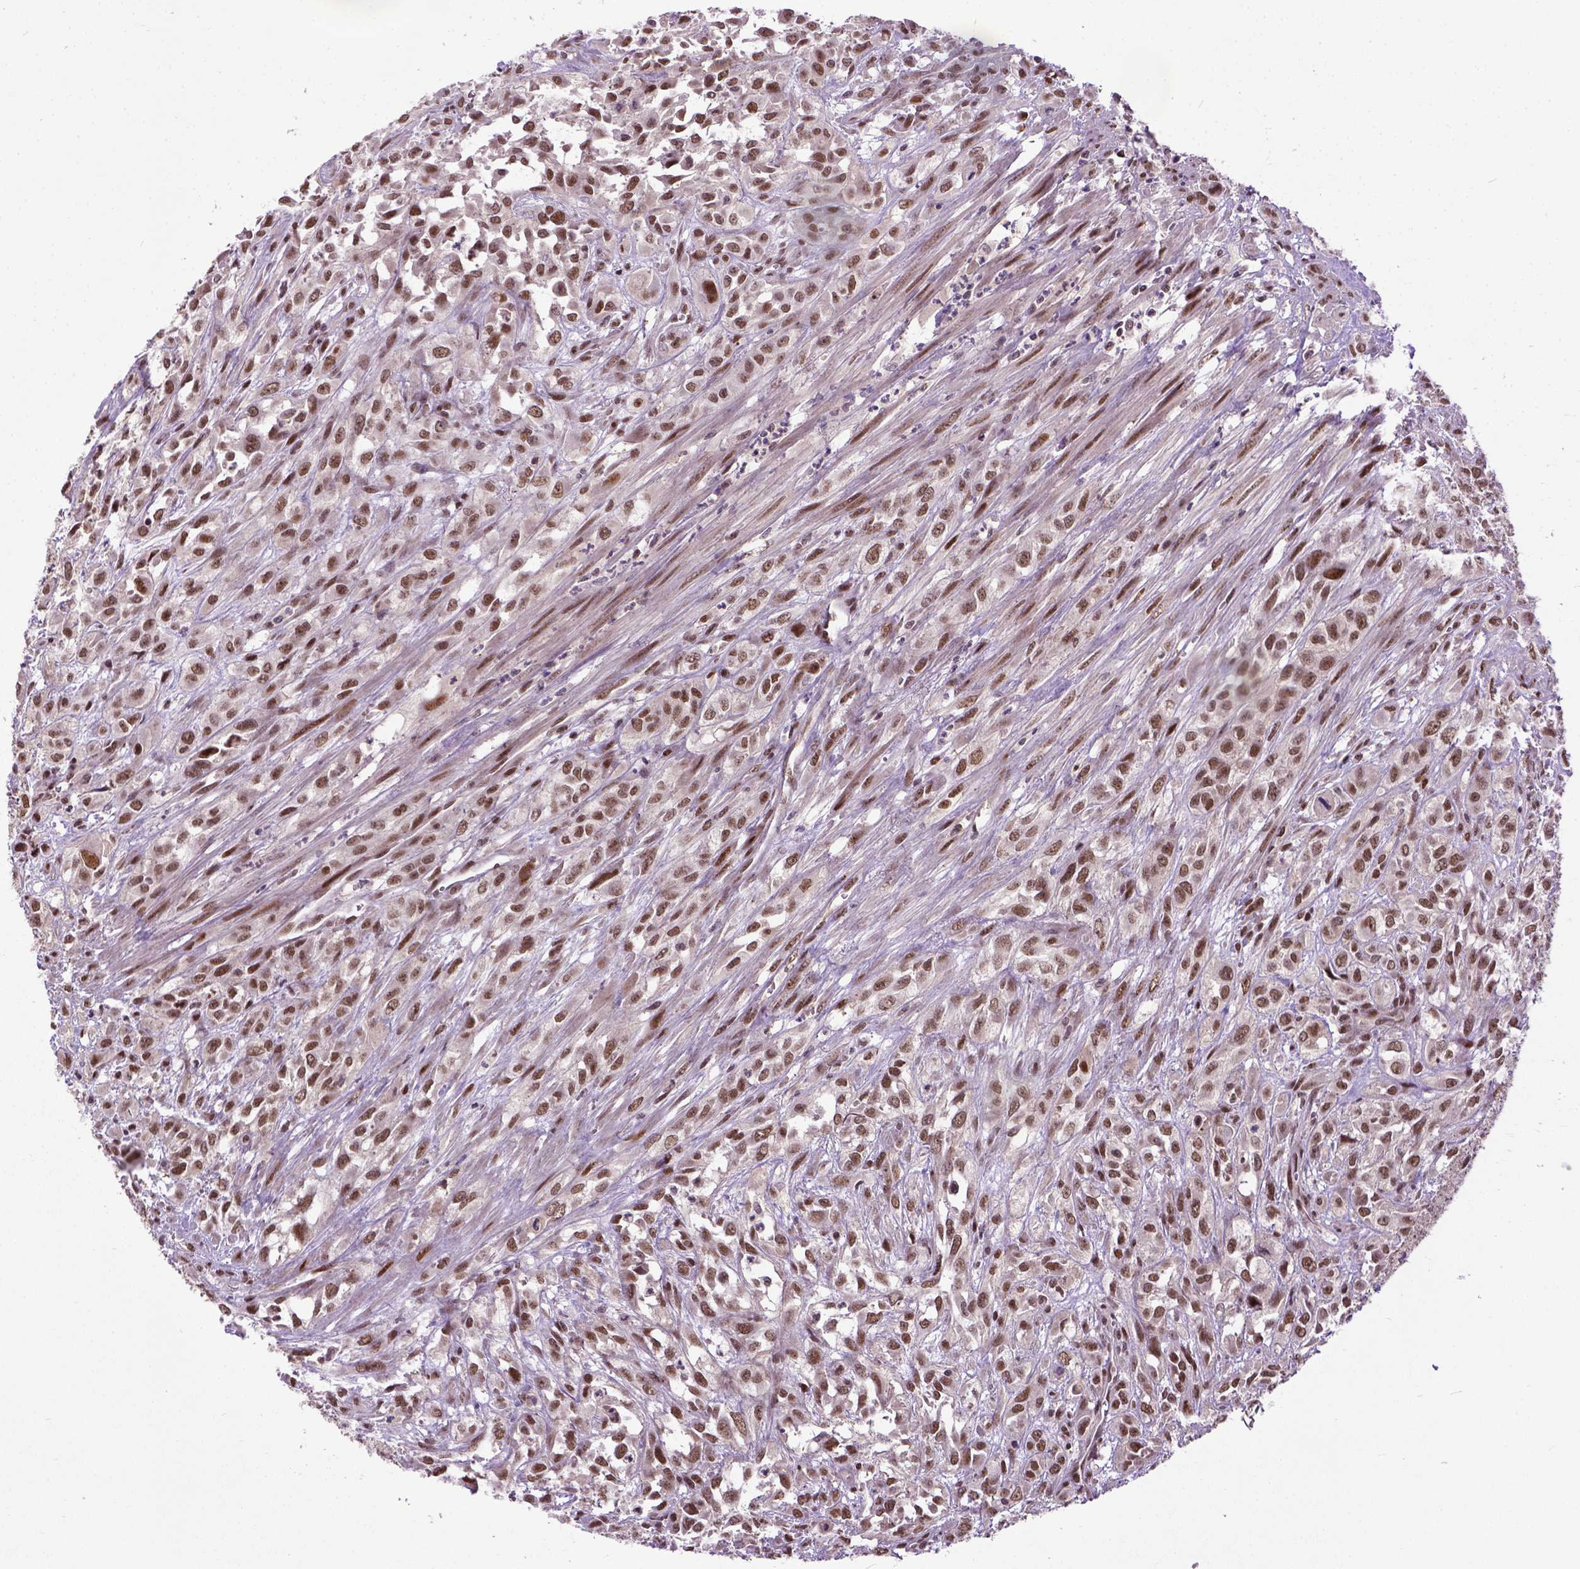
{"staining": {"intensity": "moderate", "quantity": ">75%", "location": "nuclear"}, "tissue": "urothelial cancer", "cell_type": "Tumor cells", "image_type": "cancer", "snomed": [{"axis": "morphology", "description": "Urothelial carcinoma, High grade"}, {"axis": "topography", "description": "Urinary bladder"}], "caption": "Immunohistochemical staining of urothelial cancer demonstrates medium levels of moderate nuclear protein expression in approximately >75% of tumor cells.", "gene": "UBA3", "patient": {"sex": "male", "age": 67}}